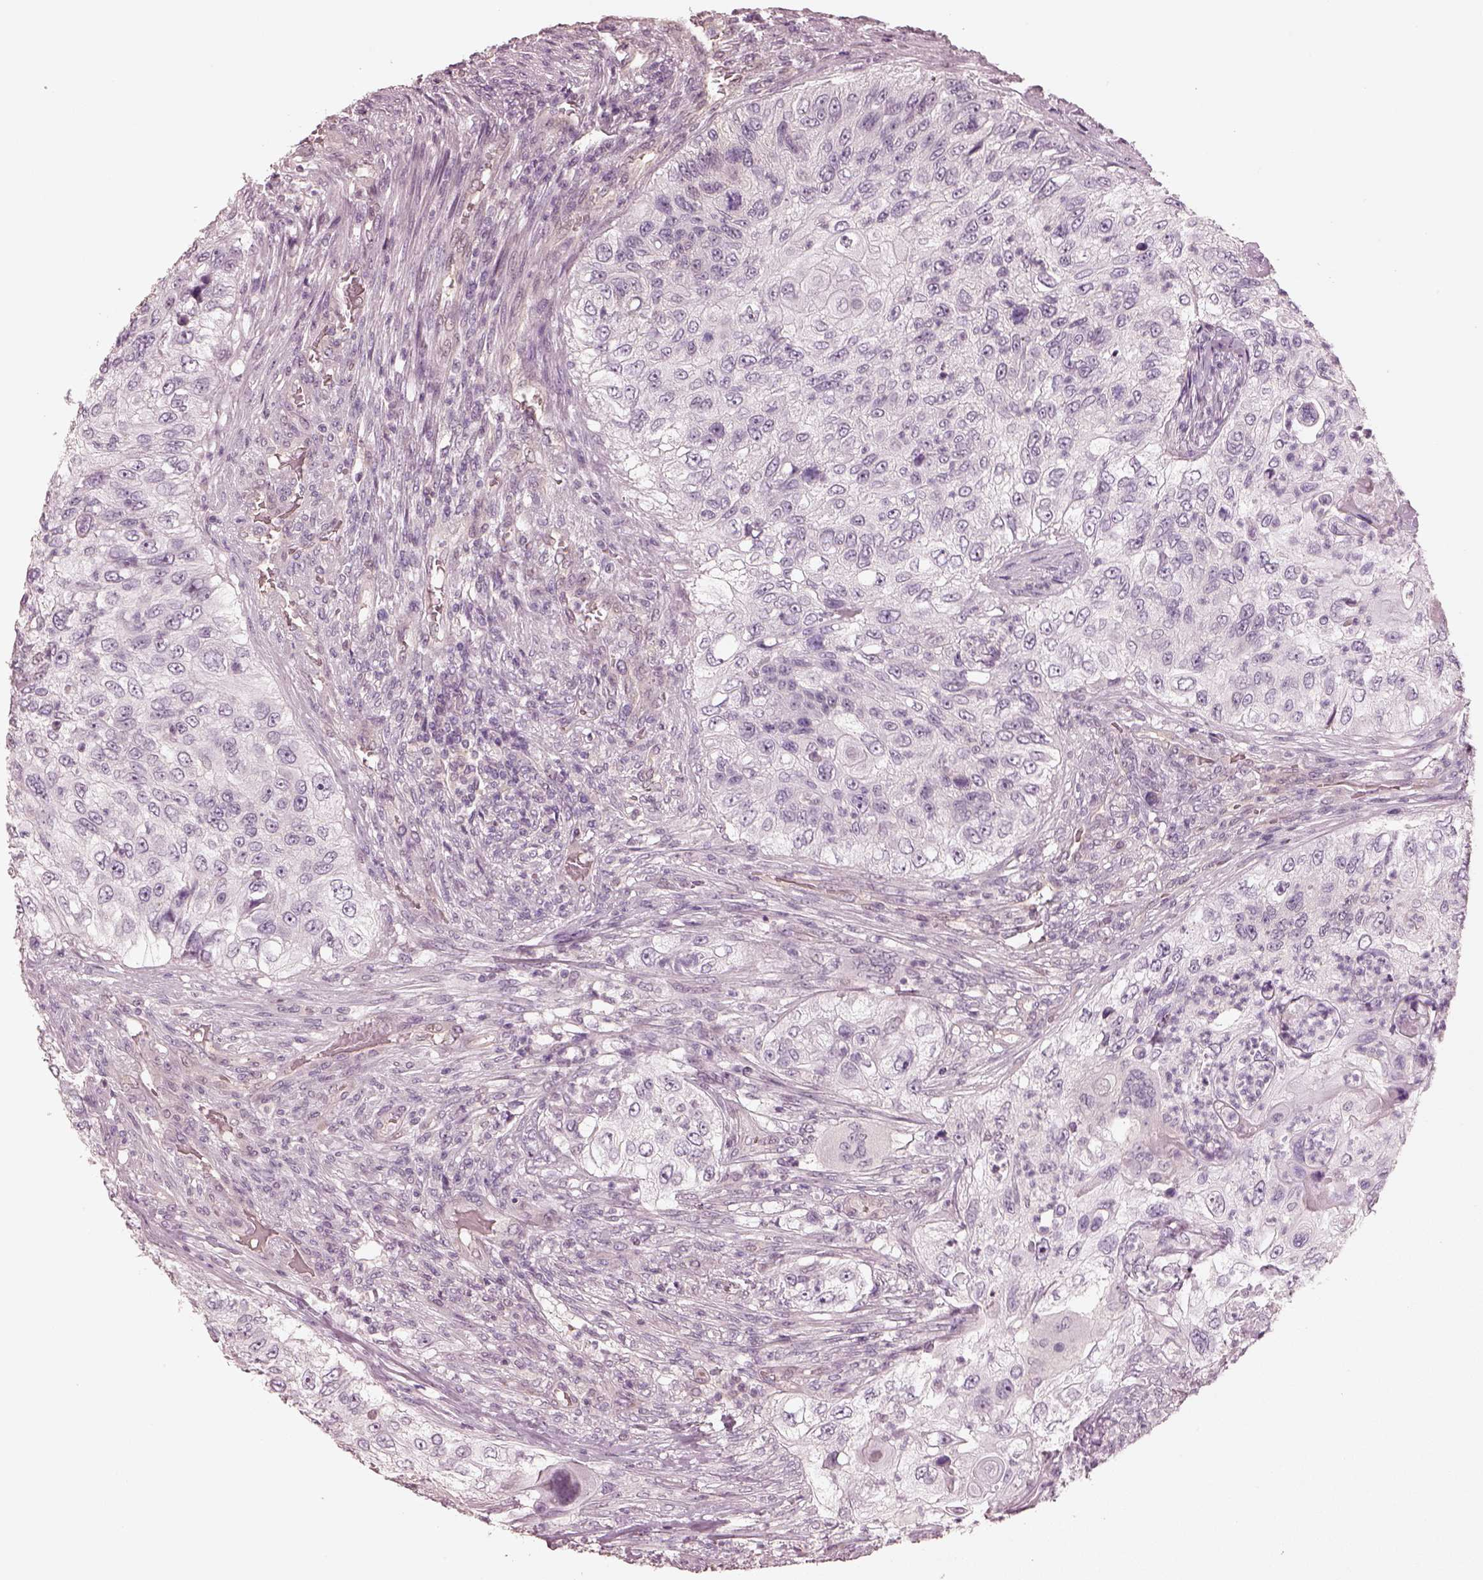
{"staining": {"intensity": "negative", "quantity": "none", "location": "none"}, "tissue": "urothelial cancer", "cell_type": "Tumor cells", "image_type": "cancer", "snomed": [{"axis": "morphology", "description": "Urothelial carcinoma, High grade"}, {"axis": "topography", "description": "Urinary bladder"}], "caption": "Tumor cells are negative for protein expression in human urothelial cancer. The staining was performed using DAB to visualize the protein expression in brown, while the nuclei were stained in blue with hematoxylin (Magnification: 20x).", "gene": "EGR4", "patient": {"sex": "female", "age": 60}}